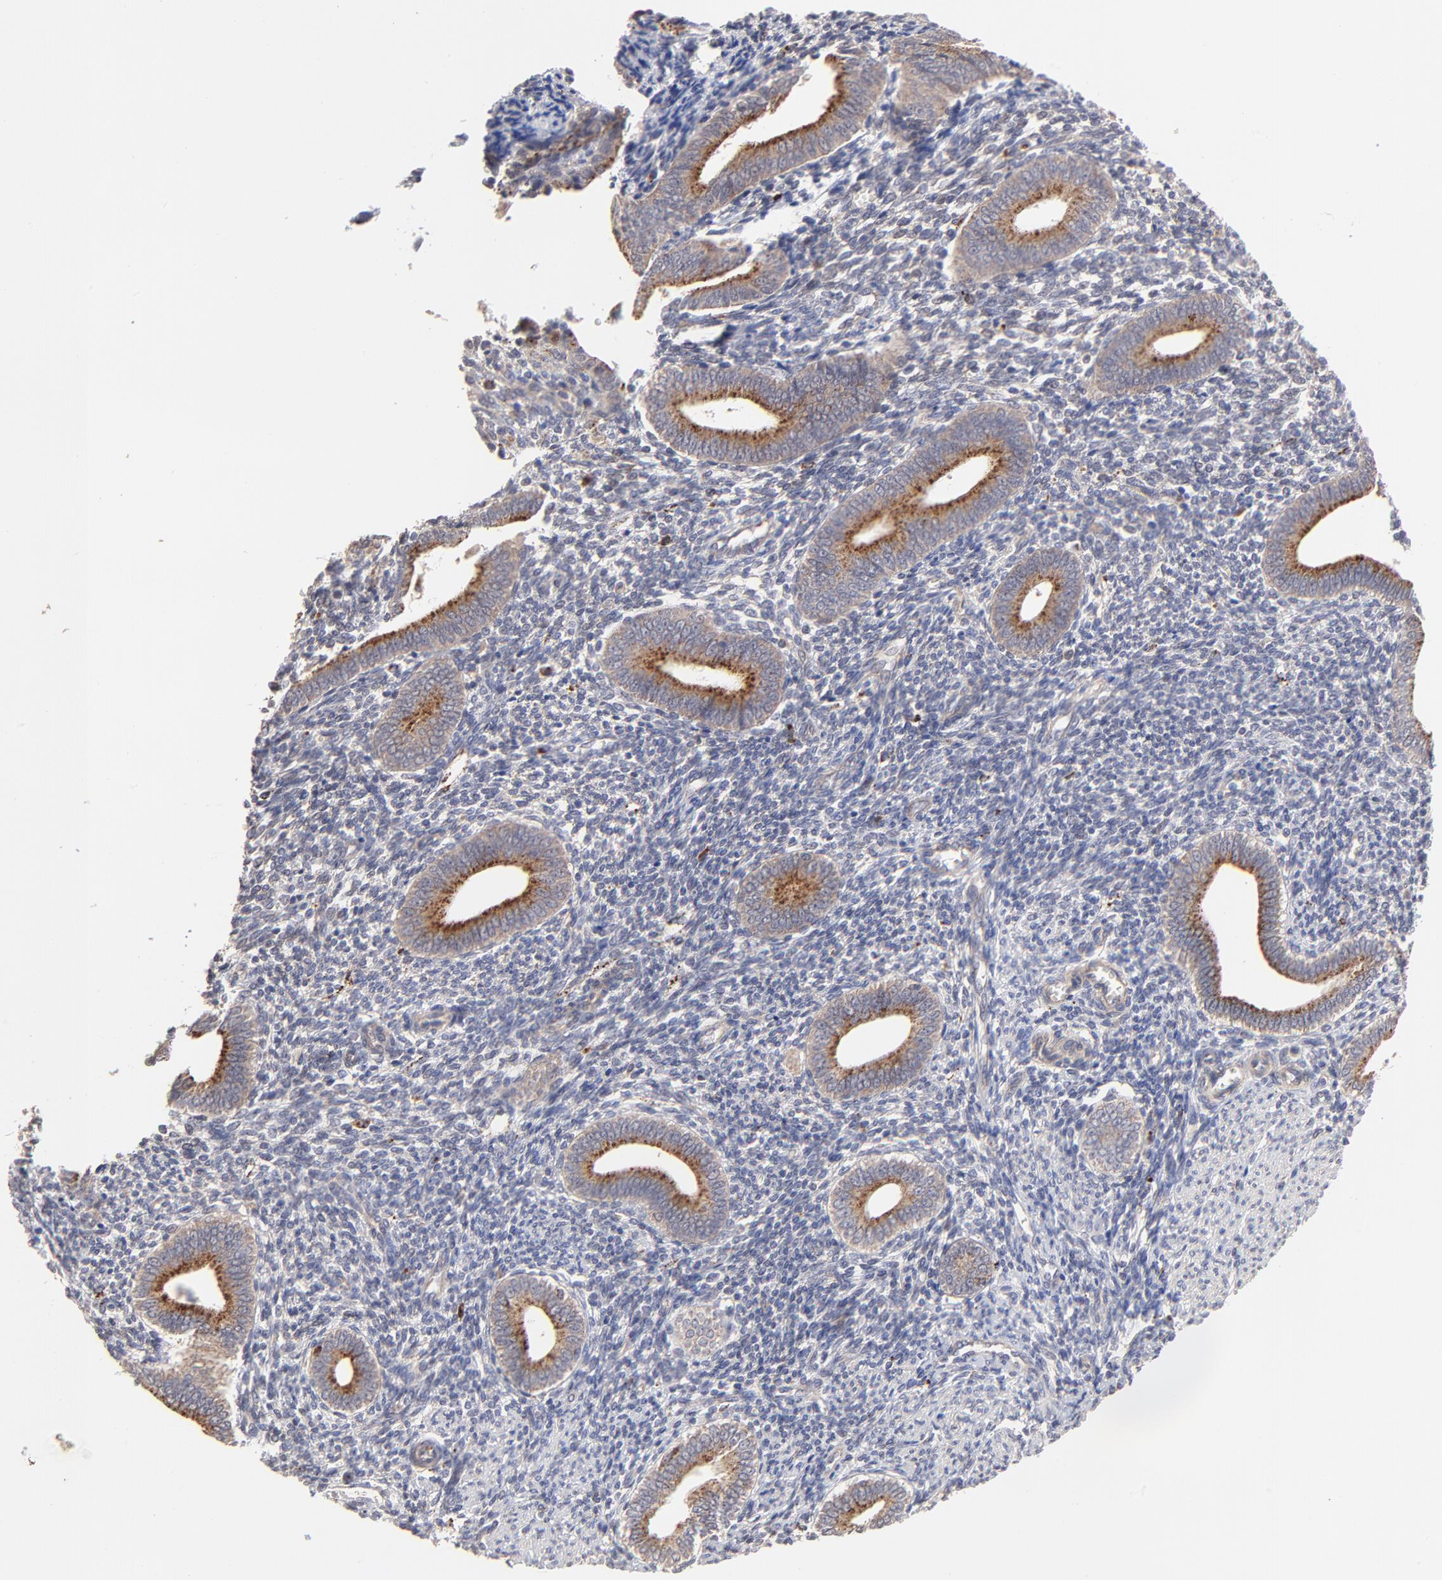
{"staining": {"intensity": "weak", "quantity": "<25%", "location": "cytoplasmic/membranous"}, "tissue": "endometrium", "cell_type": "Cells in endometrial stroma", "image_type": "normal", "snomed": [{"axis": "morphology", "description": "Normal tissue, NOS"}, {"axis": "topography", "description": "Uterus"}, {"axis": "topography", "description": "Endometrium"}], "caption": "Endometrium stained for a protein using IHC reveals no staining cells in endometrial stroma.", "gene": "PDE4B", "patient": {"sex": "female", "age": 33}}